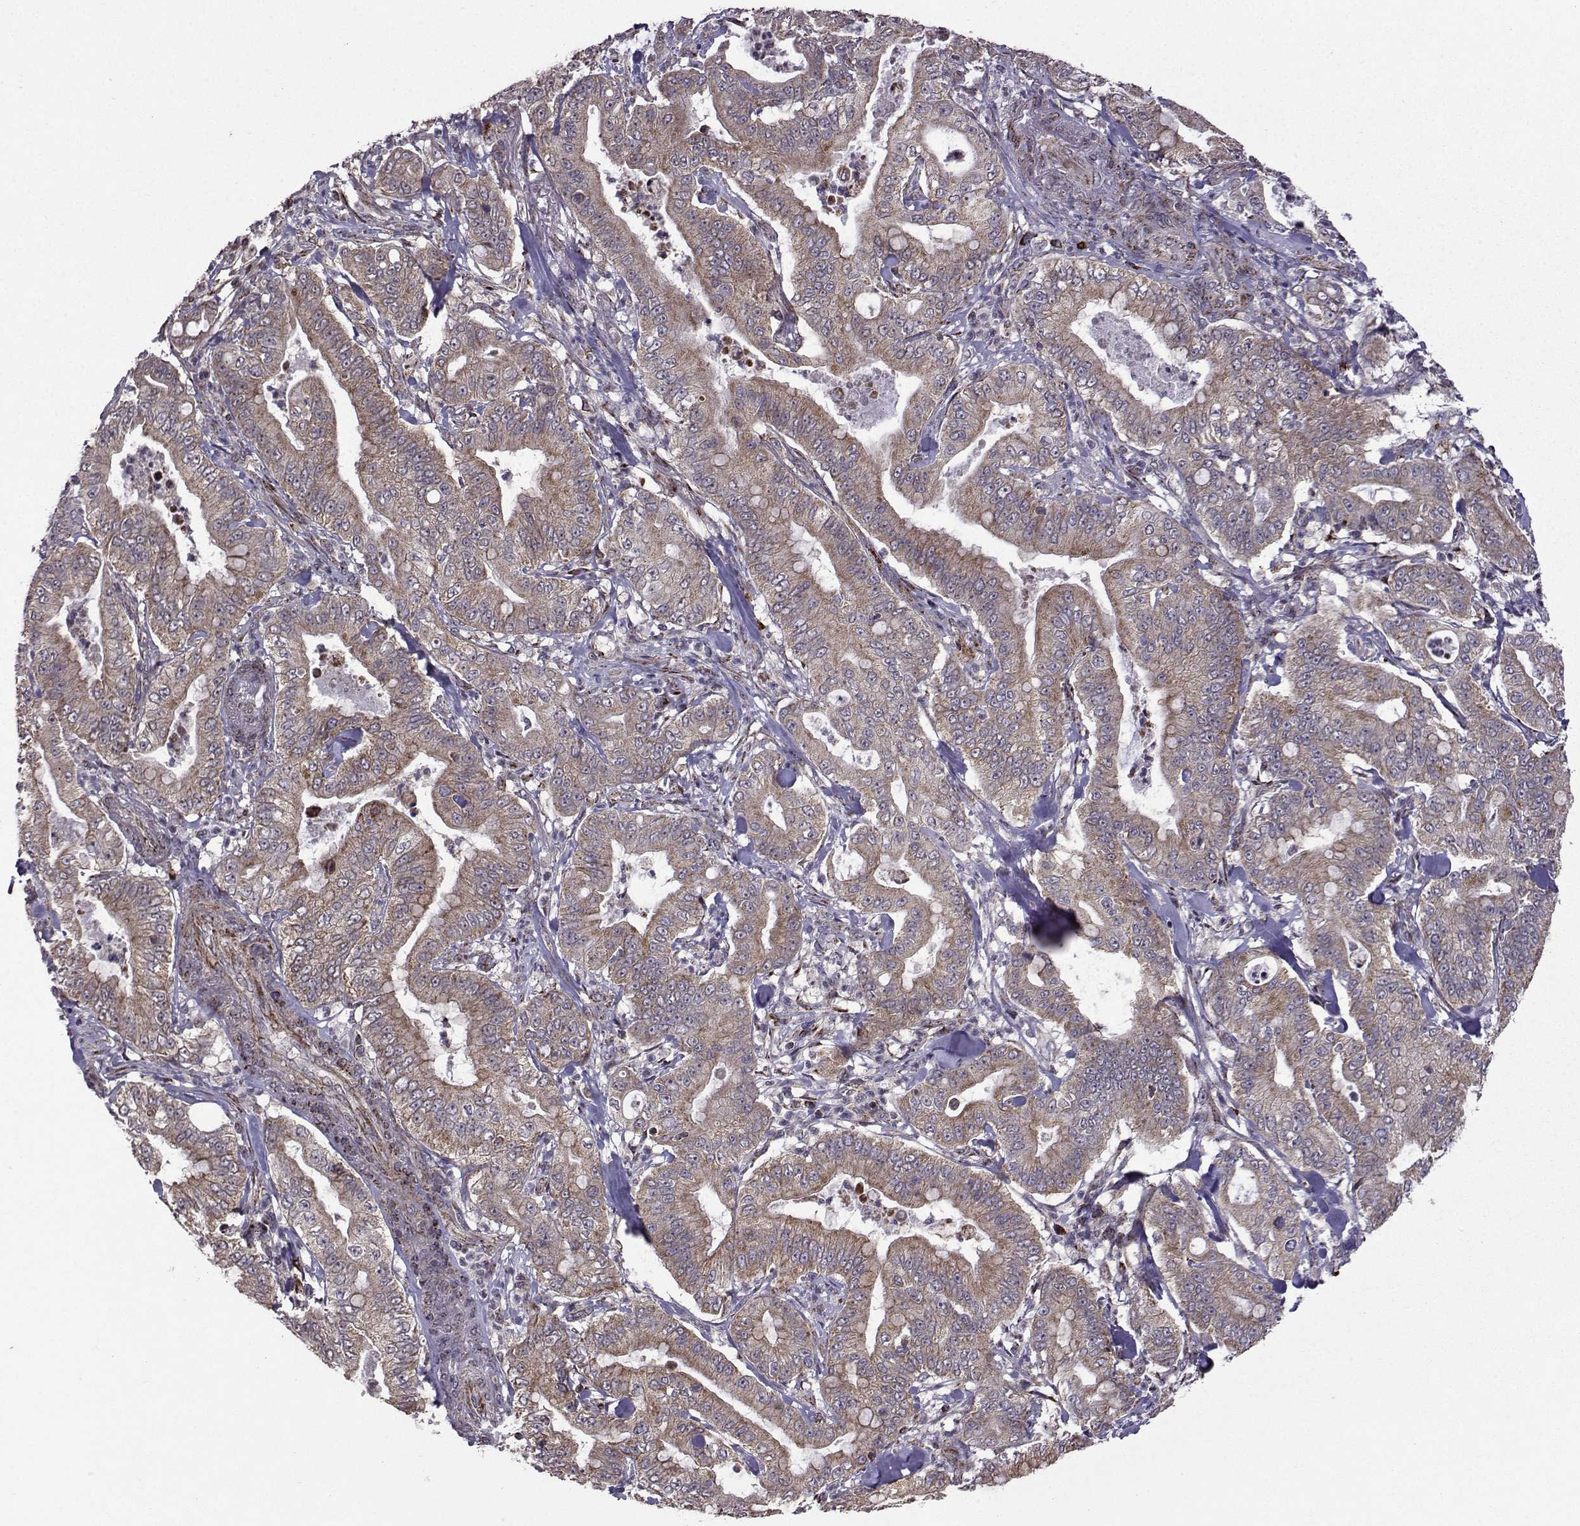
{"staining": {"intensity": "weak", "quantity": ">75%", "location": "cytoplasmic/membranous"}, "tissue": "pancreatic cancer", "cell_type": "Tumor cells", "image_type": "cancer", "snomed": [{"axis": "morphology", "description": "Adenocarcinoma, NOS"}, {"axis": "topography", "description": "Pancreas"}], "caption": "Immunohistochemical staining of adenocarcinoma (pancreatic) reveals low levels of weak cytoplasmic/membranous protein expression in about >75% of tumor cells.", "gene": "TAB2", "patient": {"sex": "male", "age": 71}}